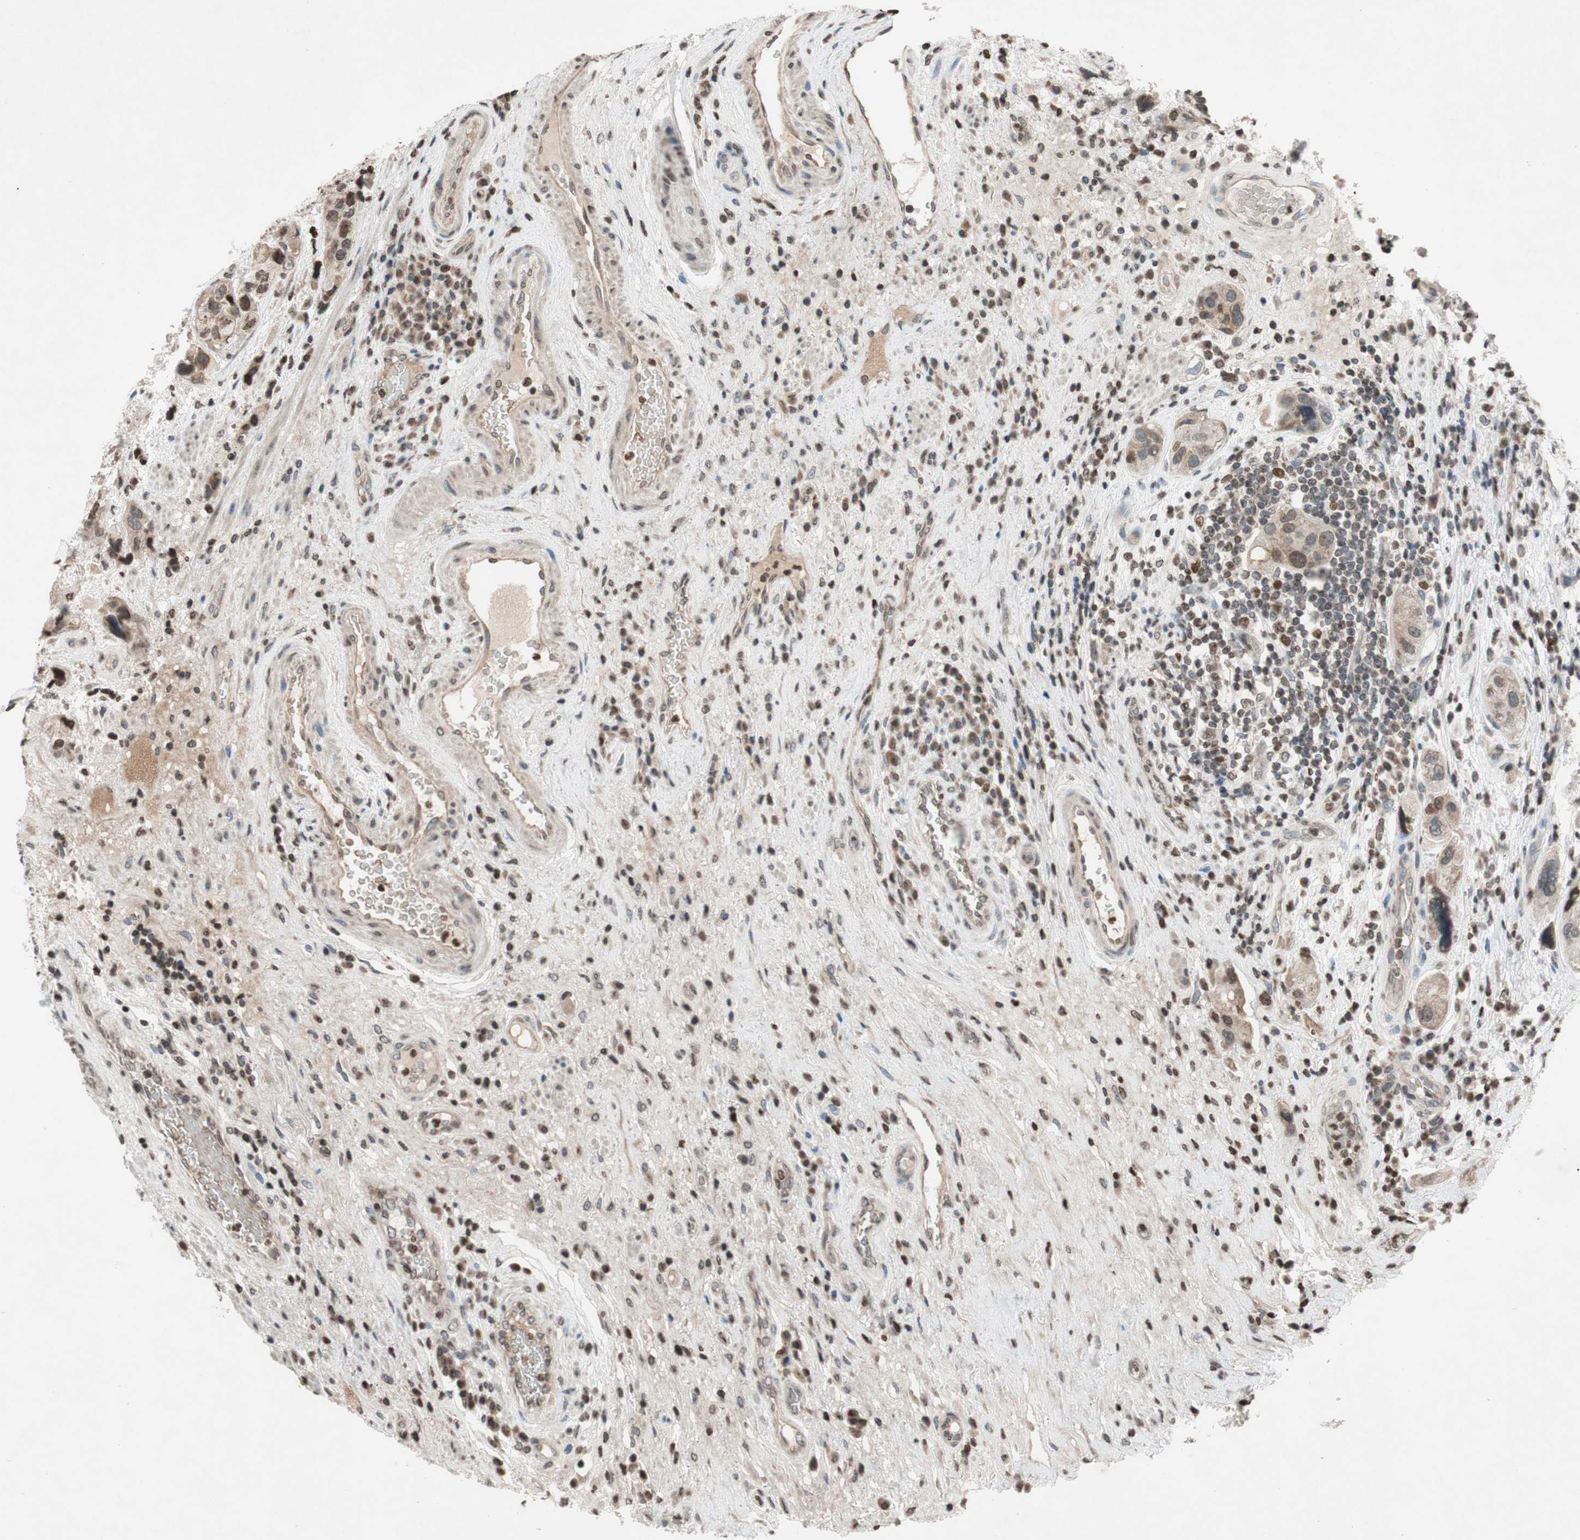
{"staining": {"intensity": "moderate", "quantity": "25%-75%", "location": "nuclear"}, "tissue": "urothelial cancer", "cell_type": "Tumor cells", "image_type": "cancer", "snomed": [{"axis": "morphology", "description": "Urothelial carcinoma, High grade"}, {"axis": "topography", "description": "Urinary bladder"}], "caption": "Urothelial carcinoma (high-grade) stained for a protein (brown) exhibits moderate nuclear positive expression in approximately 25%-75% of tumor cells.", "gene": "MCM6", "patient": {"sex": "female", "age": 64}}